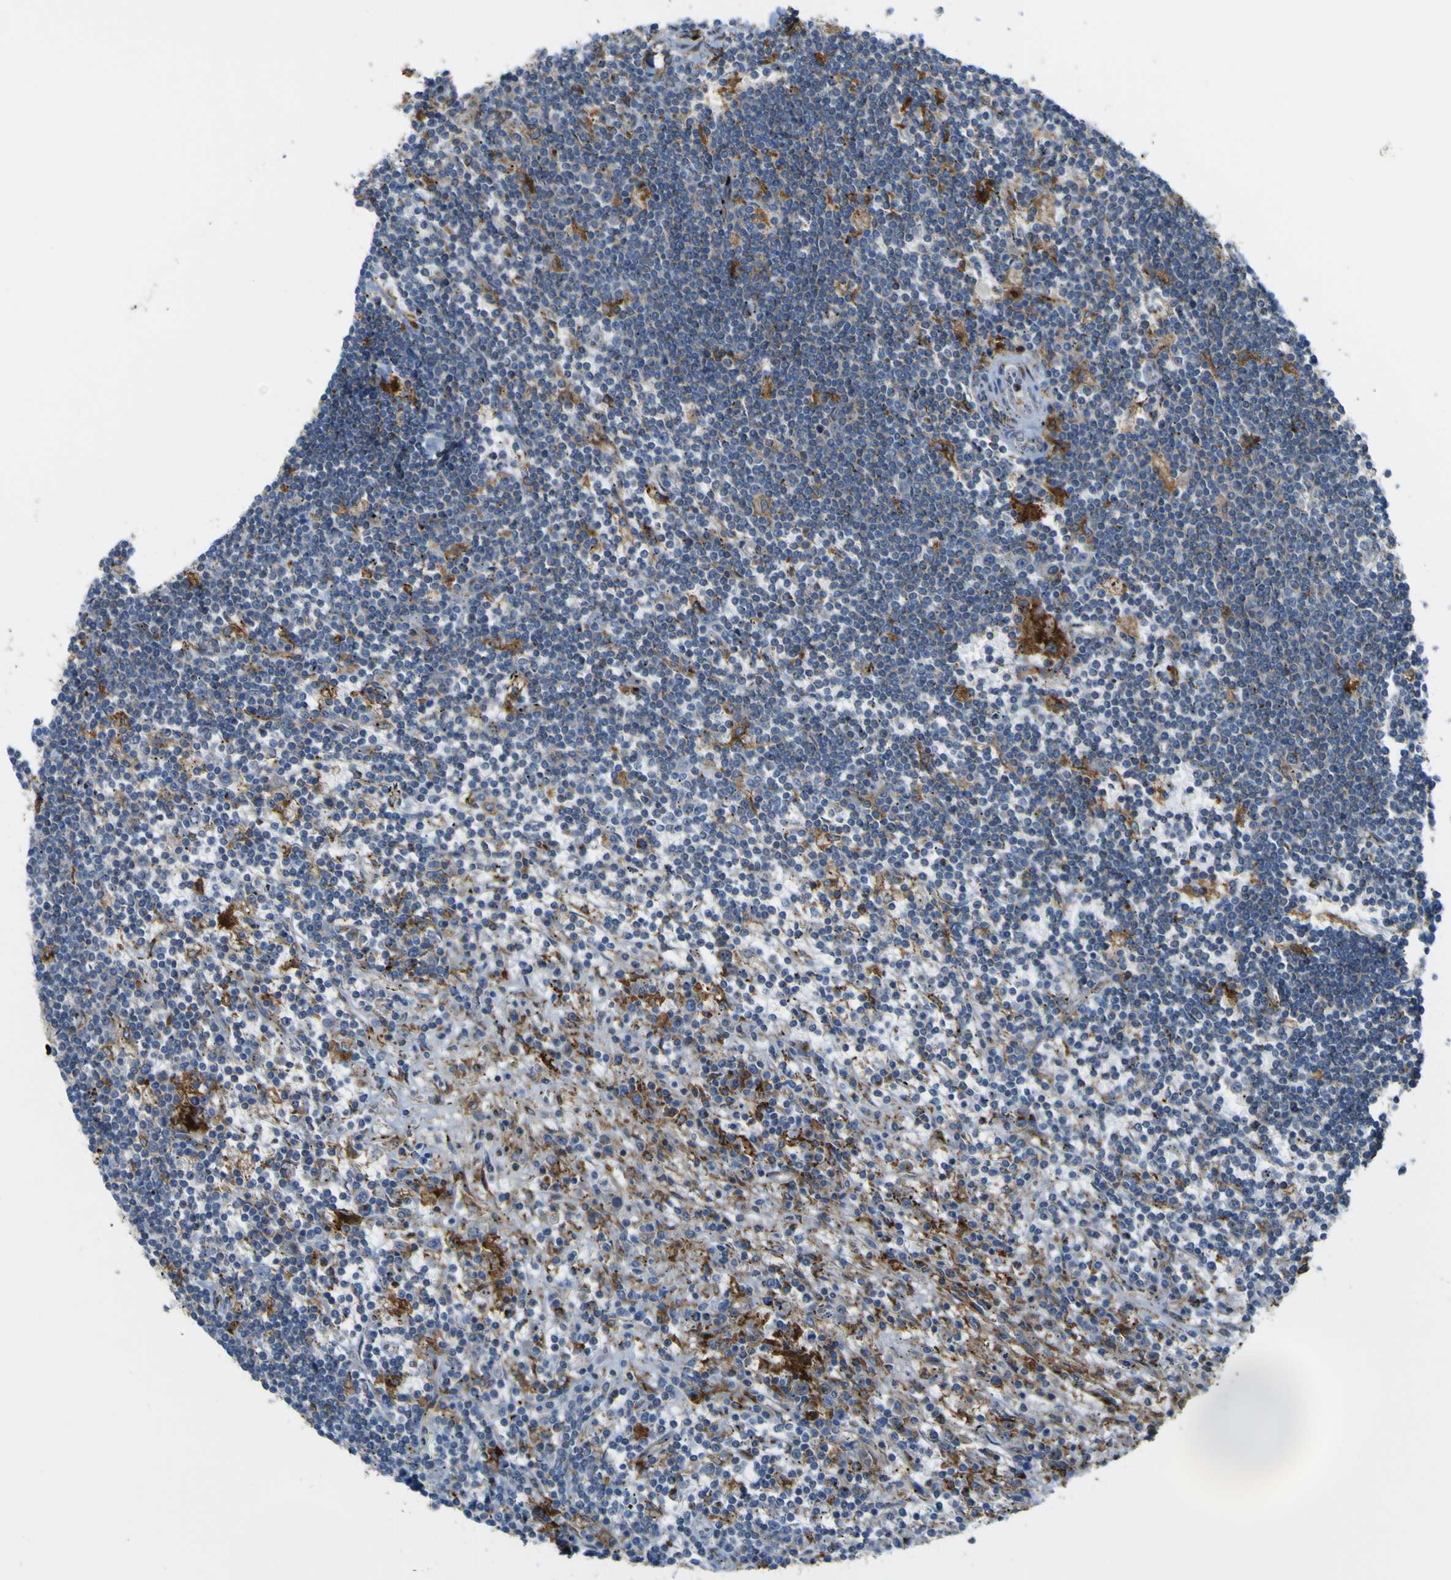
{"staining": {"intensity": "negative", "quantity": "none", "location": "none"}, "tissue": "lymphoma", "cell_type": "Tumor cells", "image_type": "cancer", "snomed": [{"axis": "morphology", "description": "Malignant lymphoma, non-Hodgkin's type, Low grade"}, {"axis": "topography", "description": "Spleen"}], "caption": "Malignant lymphoma, non-Hodgkin's type (low-grade) stained for a protein using IHC displays no staining tumor cells.", "gene": "IGF2R", "patient": {"sex": "male", "age": 76}}